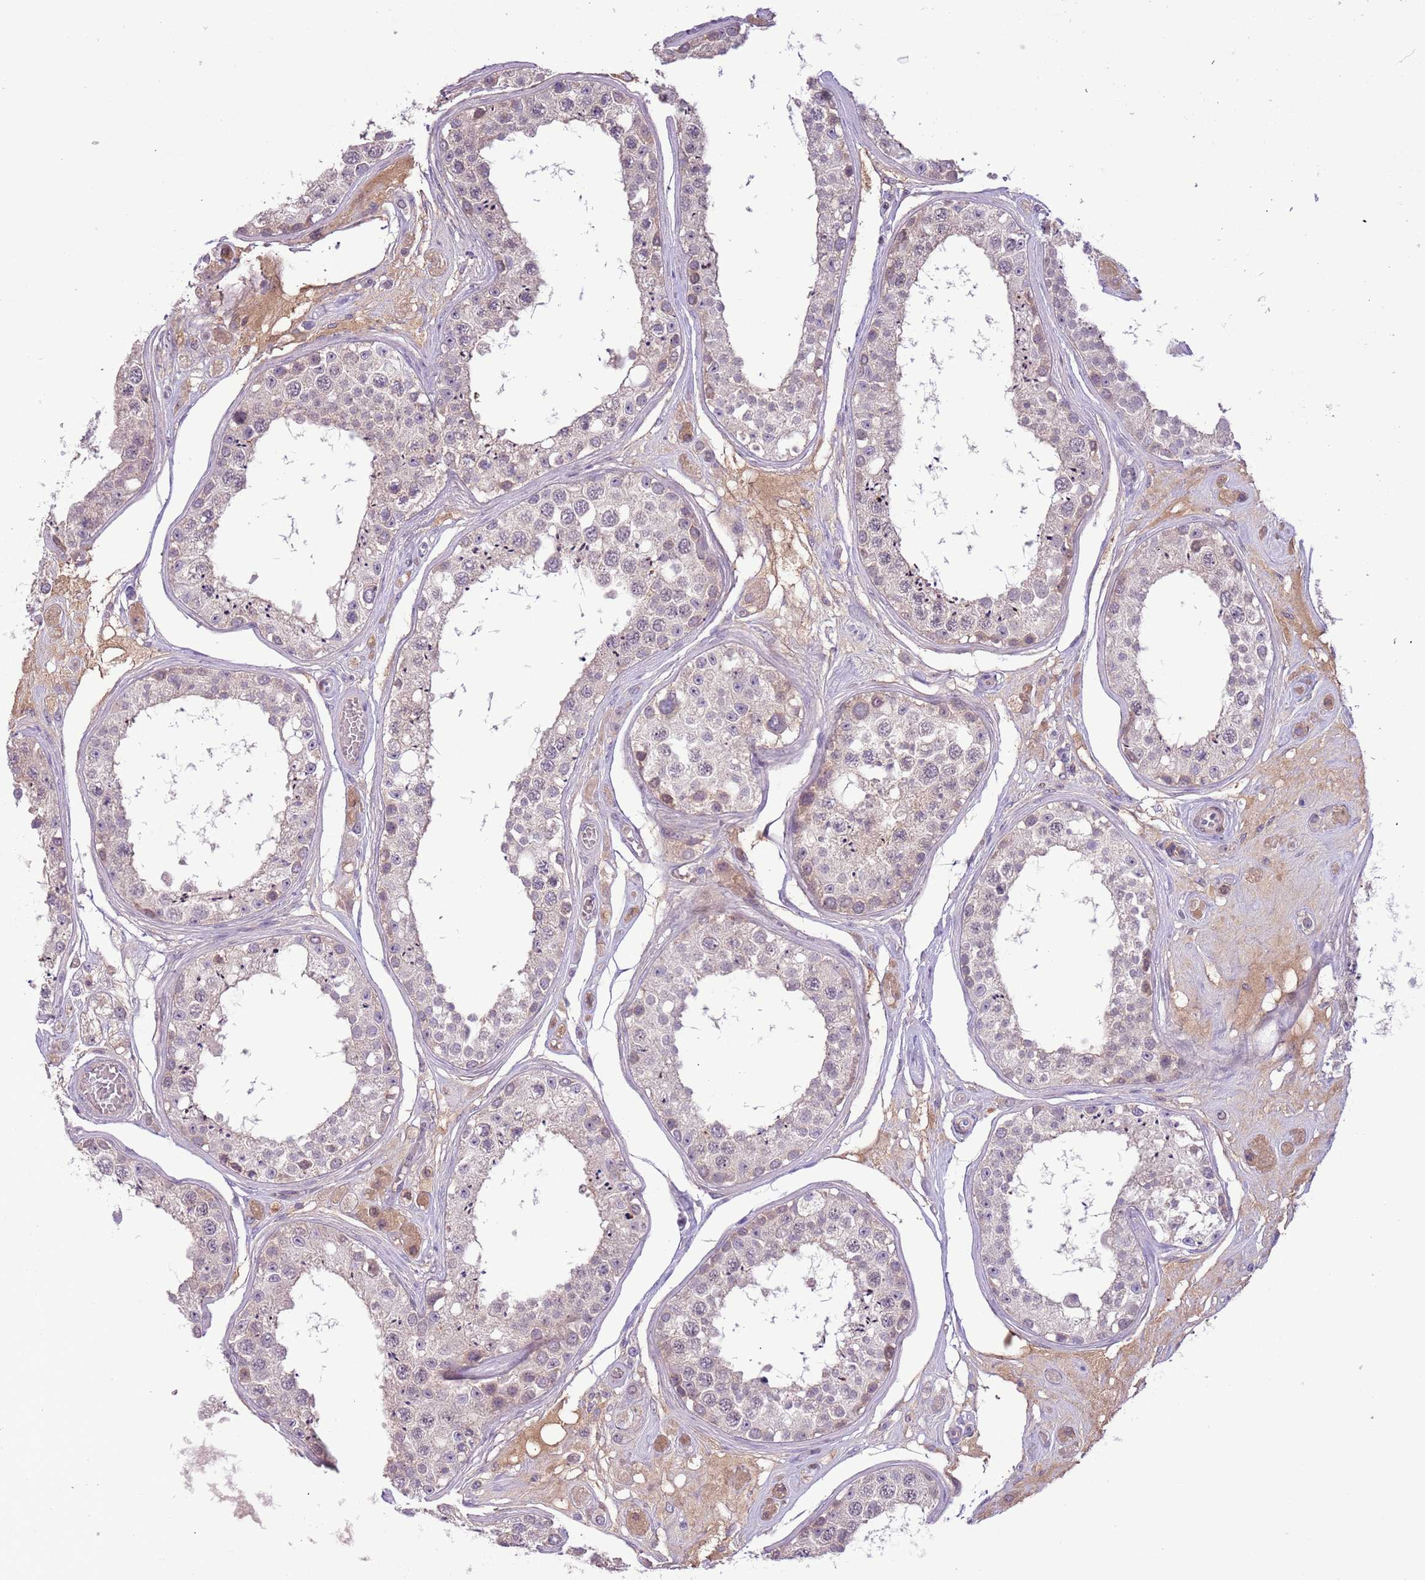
{"staining": {"intensity": "weak", "quantity": "<25%", "location": "cytoplasmic/membranous"}, "tissue": "testis", "cell_type": "Cells in seminiferous ducts", "image_type": "normal", "snomed": [{"axis": "morphology", "description": "Normal tissue, NOS"}, {"axis": "topography", "description": "Testis"}], "caption": "Cells in seminiferous ducts show no significant protein staining in unremarkable testis. (Immunohistochemistry, brightfield microscopy, high magnification).", "gene": "SHROOM3", "patient": {"sex": "male", "age": 25}}